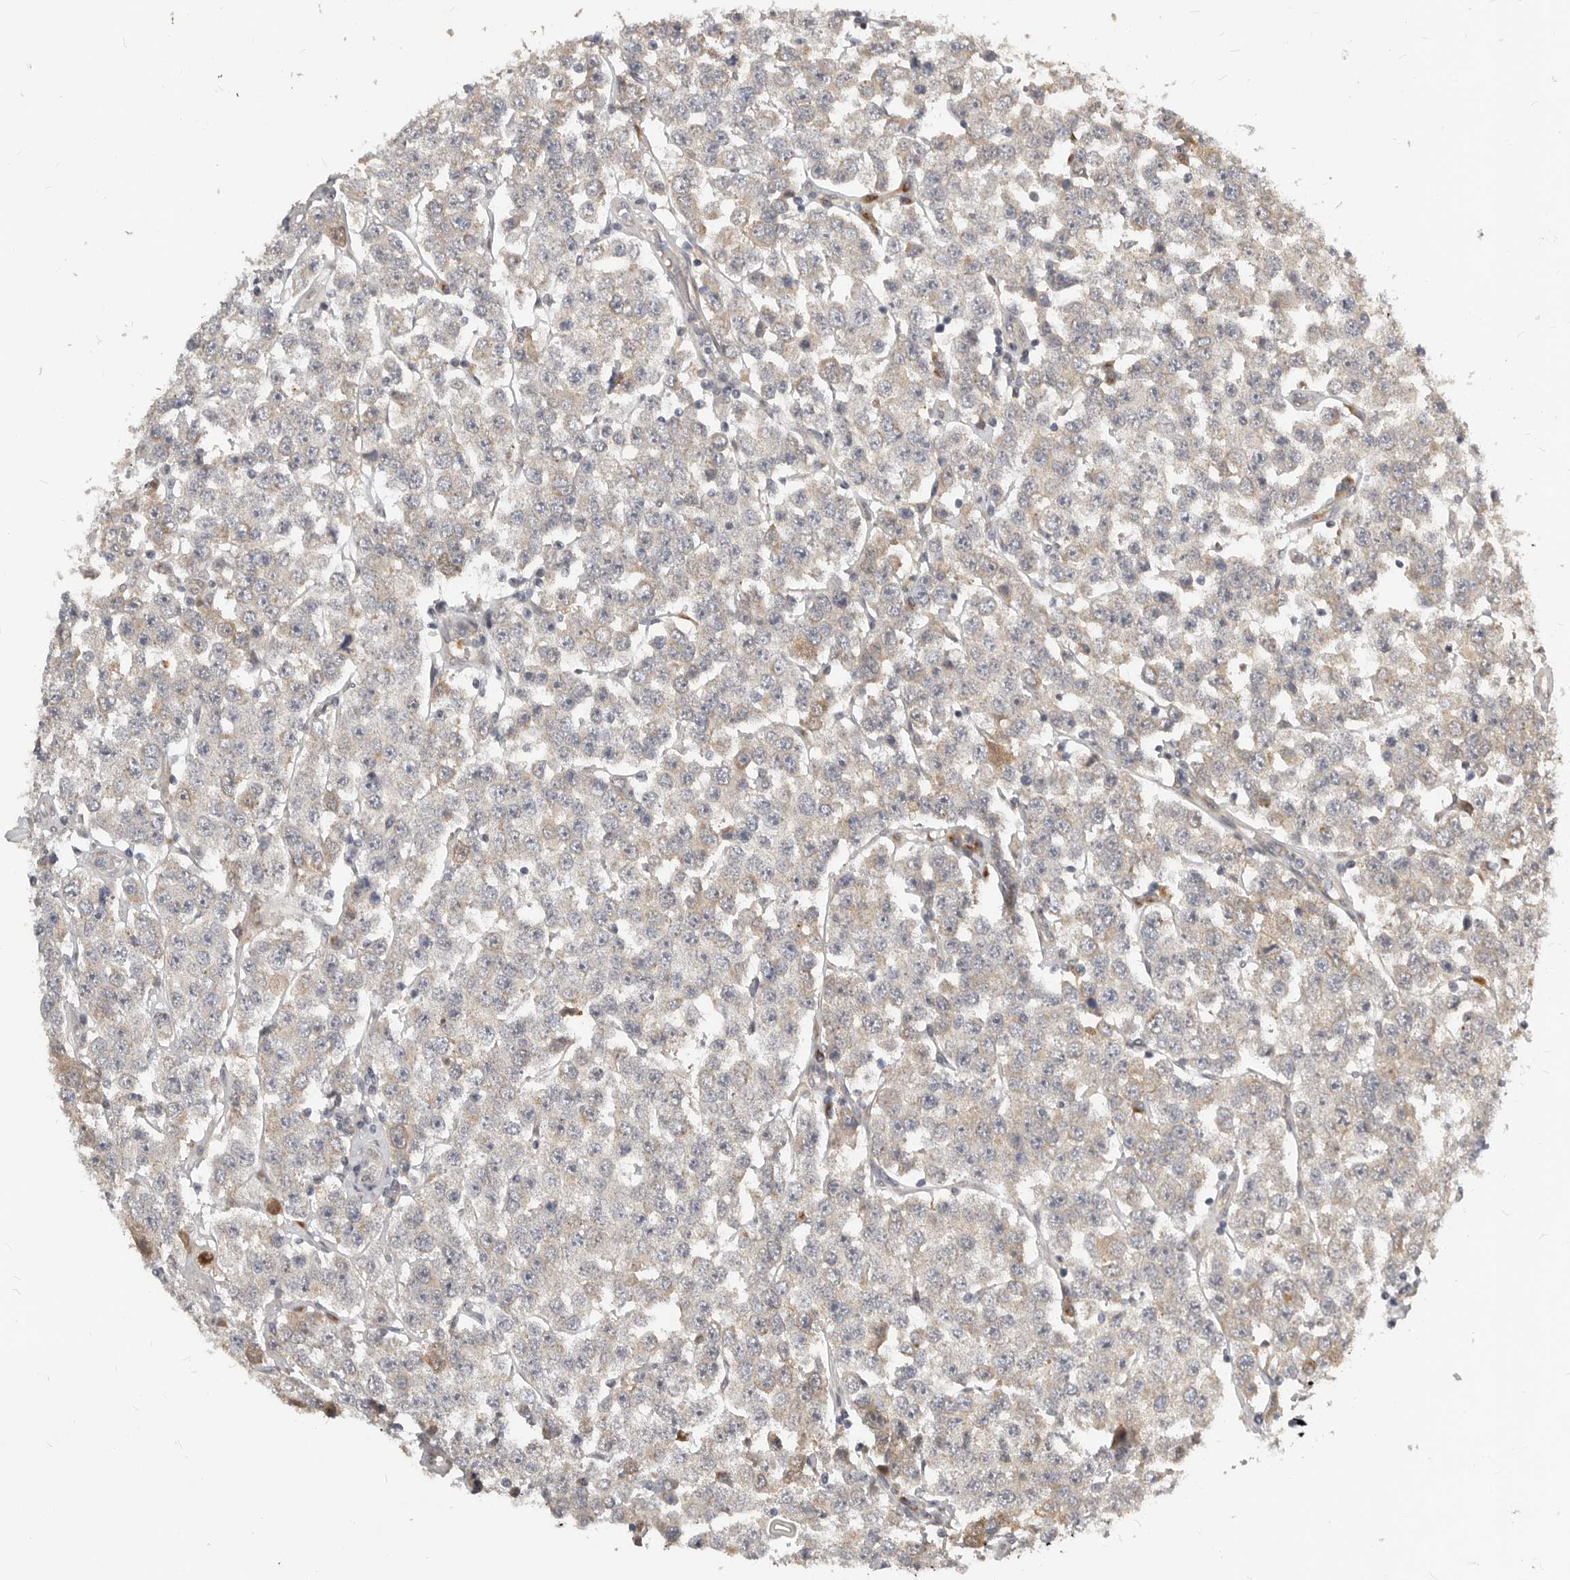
{"staining": {"intensity": "negative", "quantity": "none", "location": "none"}, "tissue": "testis cancer", "cell_type": "Tumor cells", "image_type": "cancer", "snomed": [{"axis": "morphology", "description": "Seminoma, NOS"}, {"axis": "topography", "description": "Testis"}], "caption": "Immunohistochemistry histopathology image of neoplastic tissue: testis seminoma stained with DAB exhibits no significant protein expression in tumor cells.", "gene": "NPY4R", "patient": {"sex": "male", "age": 28}}